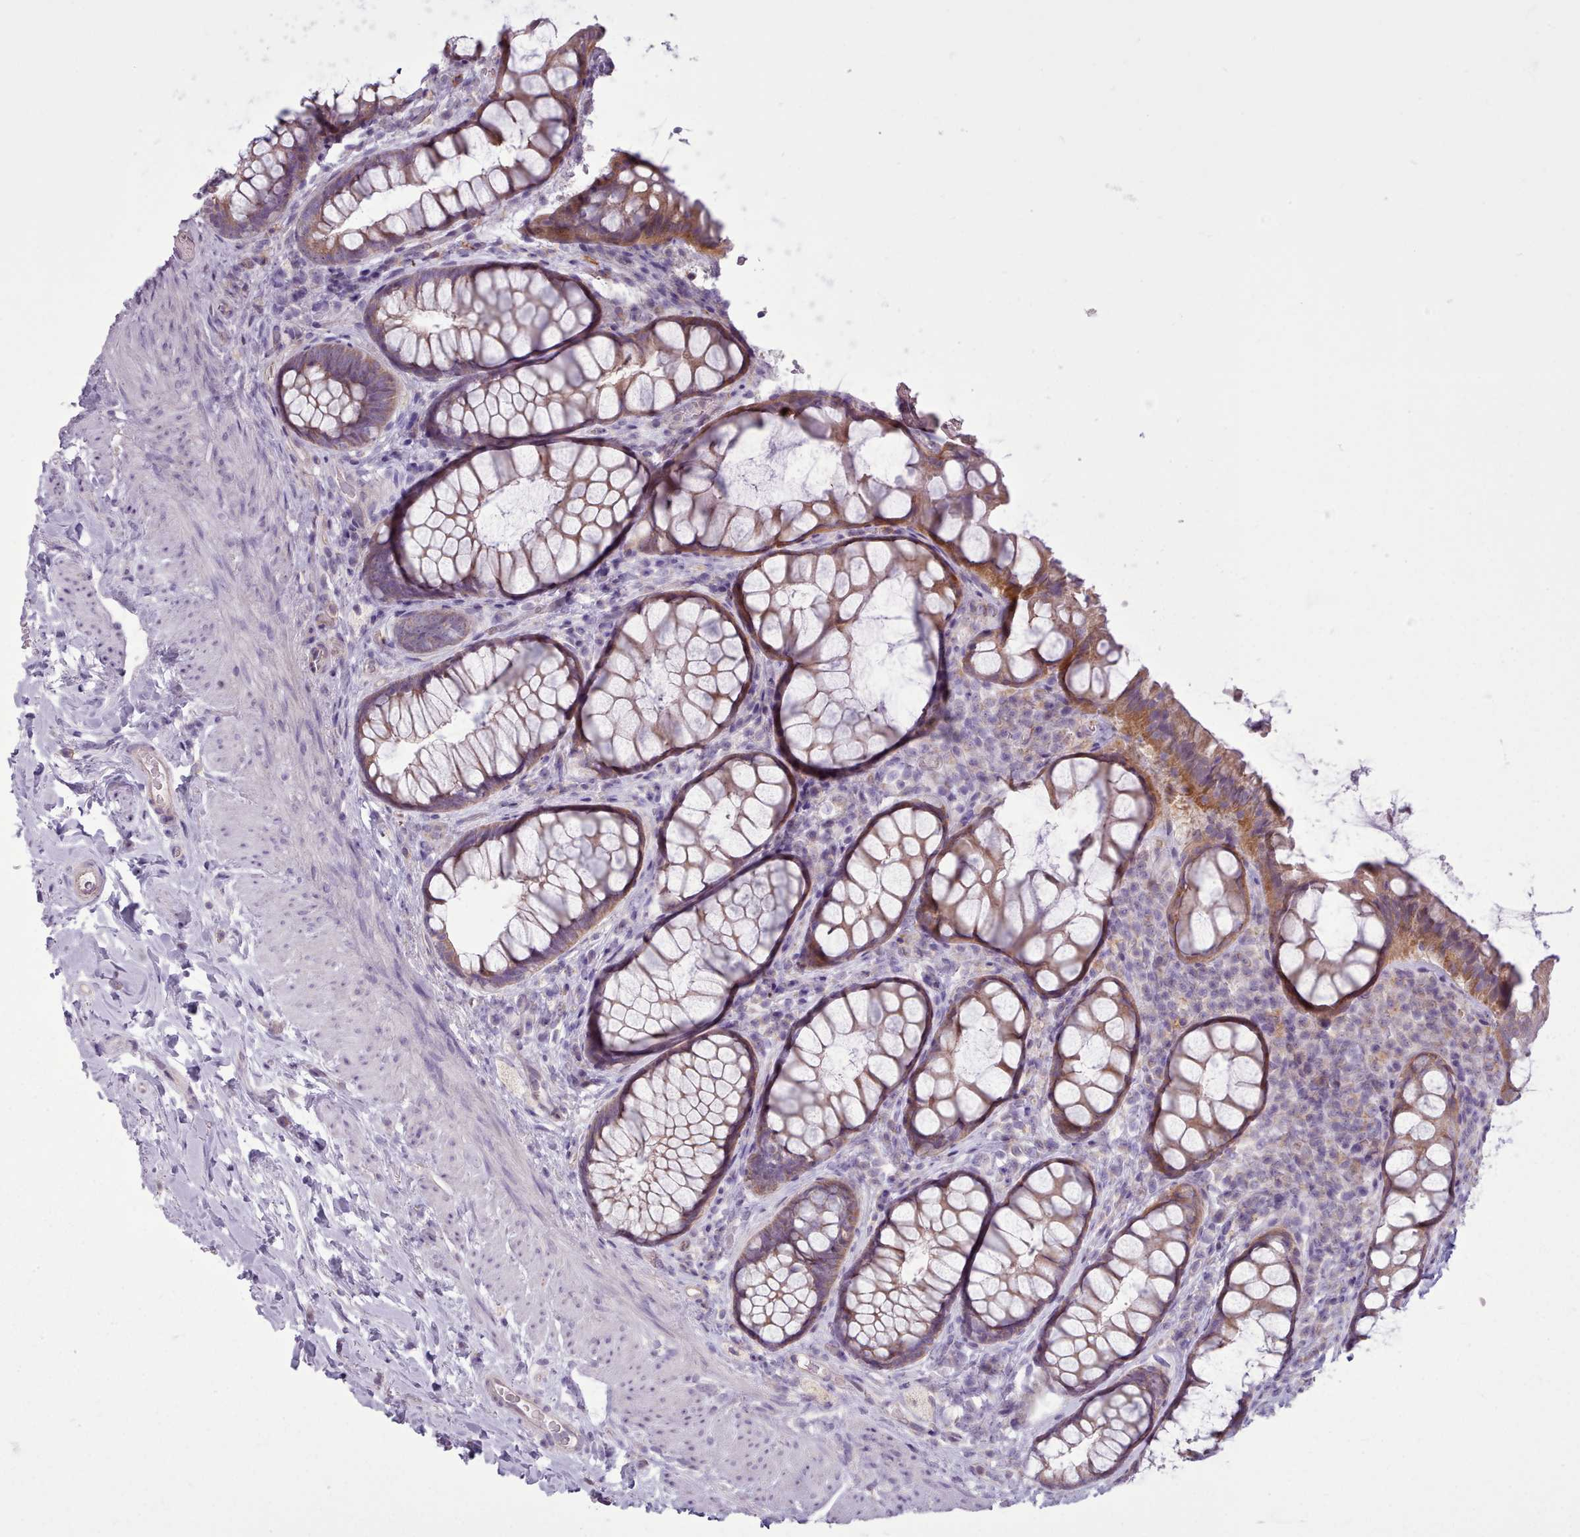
{"staining": {"intensity": "moderate", "quantity": "25%-75%", "location": "cytoplasmic/membranous"}, "tissue": "rectum", "cell_type": "Glandular cells", "image_type": "normal", "snomed": [{"axis": "morphology", "description": "Normal tissue, NOS"}, {"axis": "topography", "description": "Rectum"}, {"axis": "topography", "description": "Peripheral nerve tissue"}], "caption": "The histopathology image demonstrates immunohistochemical staining of benign rectum. There is moderate cytoplasmic/membranous expression is present in about 25%-75% of glandular cells. The staining was performed using DAB to visualize the protein expression in brown, while the nuclei were stained in blue with hematoxylin (Magnification: 20x).", "gene": "SLURP1", "patient": {"sex": "female", "age": 69}}